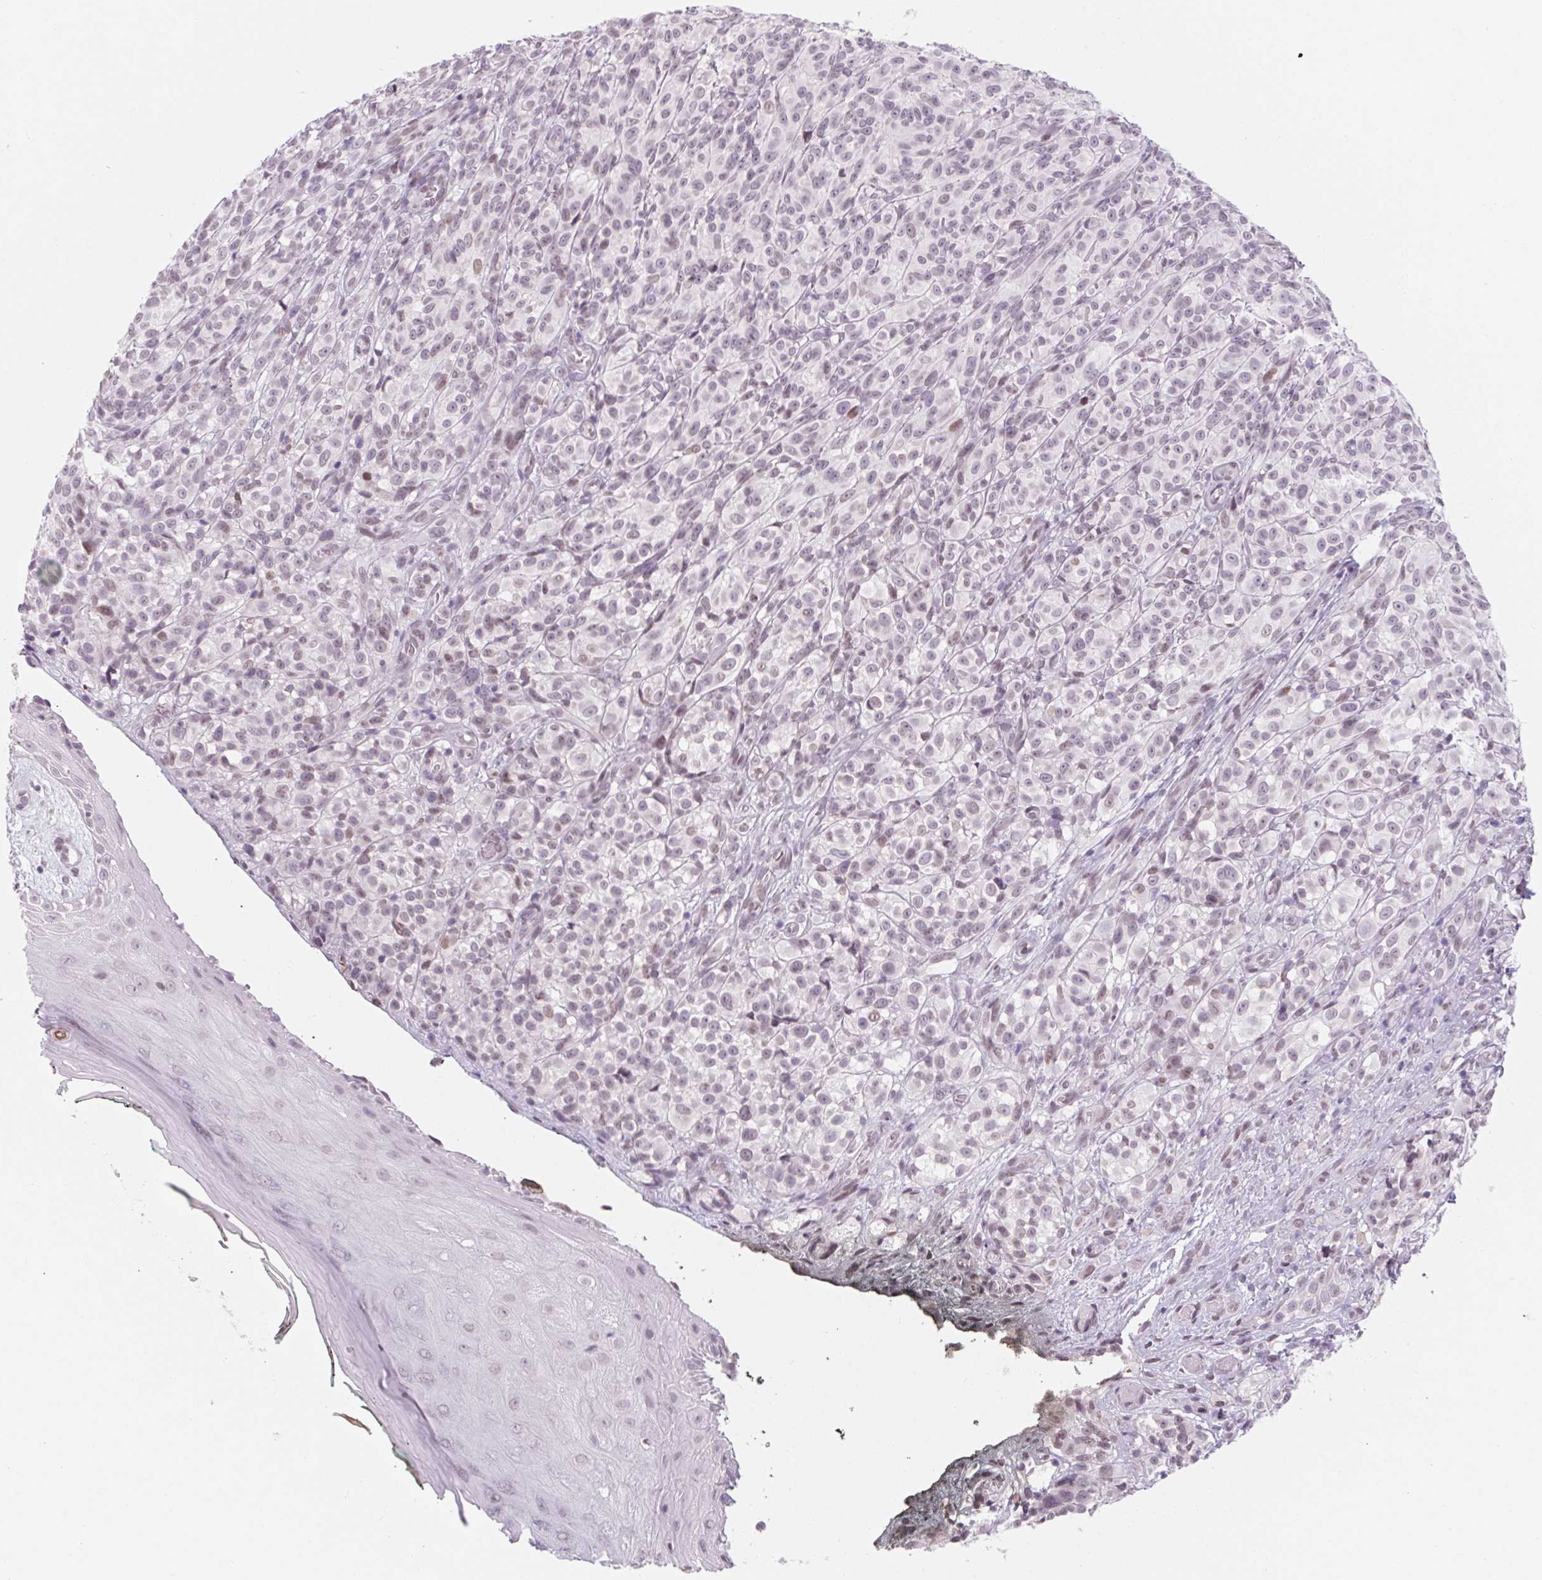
{"staining": {"intensity": "moderate", "quantity": "<25%", "location": "nuclear"}, "tissue": "melanoma", "cell_type": "Tumor cells", "image_type": "cancer", "snomed": [{"axis": "morphology", "description": "Malignant melanoma, NOS"}, {"axis": "topography", "description": "Skin"}], "caption": "Immunohistochemistry (IHC) (DAB) staining of melanoma demonstrates moderate nuclear protein staining in approximately <25% of tumor cells.", "gene": "KCNQ2", "patient": {"sex": "female", "age": 85}}